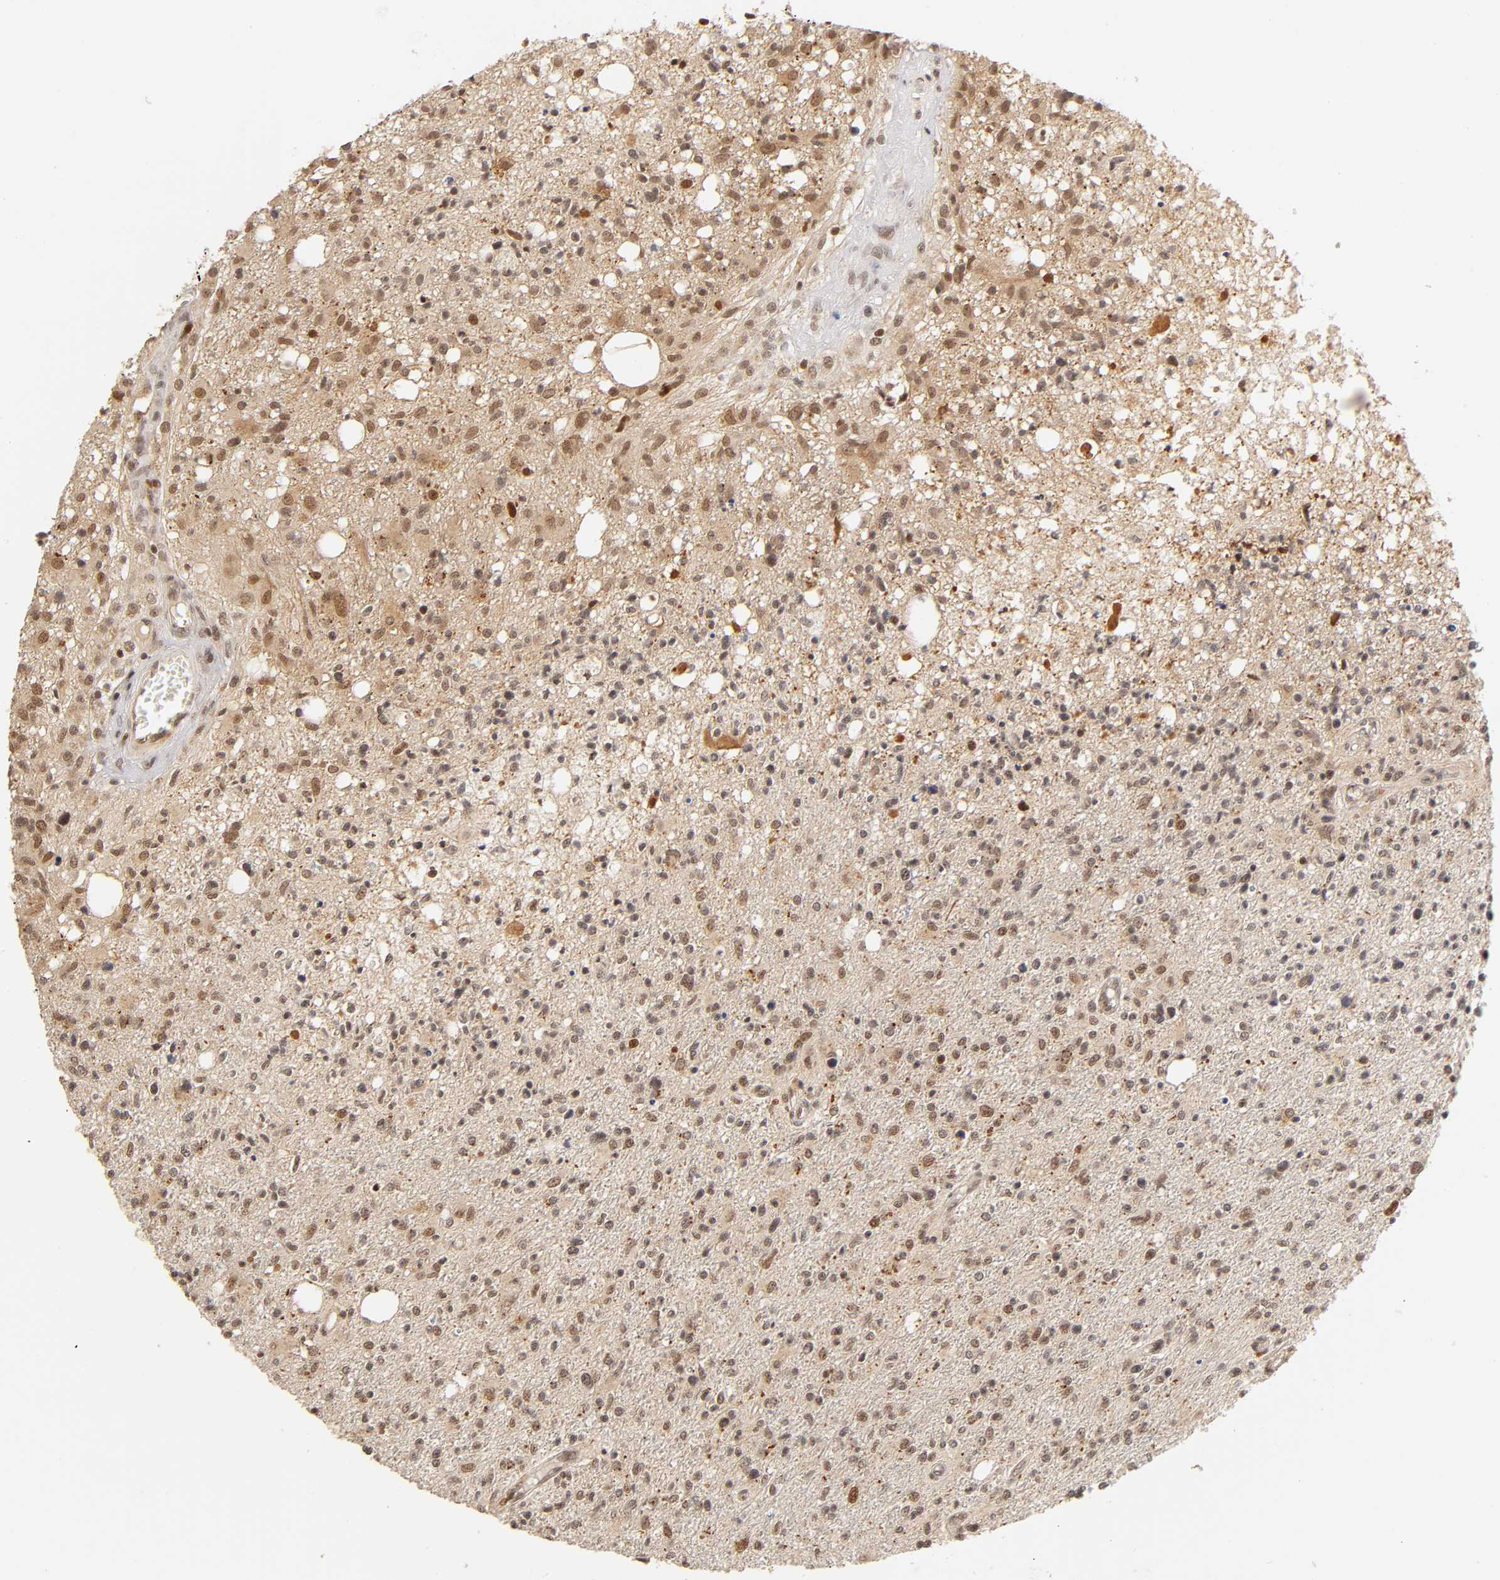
{"staining": {"intensity": "weak", "quantity": "25%-75%", "location": "cytoplasmic/membranous,nuclear"}, "tissue": "glioma", "cell_type": "Tumor cells", "image_type": "cancer", "snomed": [{"axis": "morphology", "description": "Glioma, malignant, High grade"}, {"axis": "topography", "description": "Cerebral cortex"}], "caption": "Immunohistochemistry (DAB (3,3'-diaminobenzidine)) staining of glioma reveals weak cytoplasmic/membranous and nuclear protein positivity in about 25%-75% of tumor cells. Nuclei are stained in blue.", "gene": "TAF10", "patient": {"sex": "male", "age": 76}}